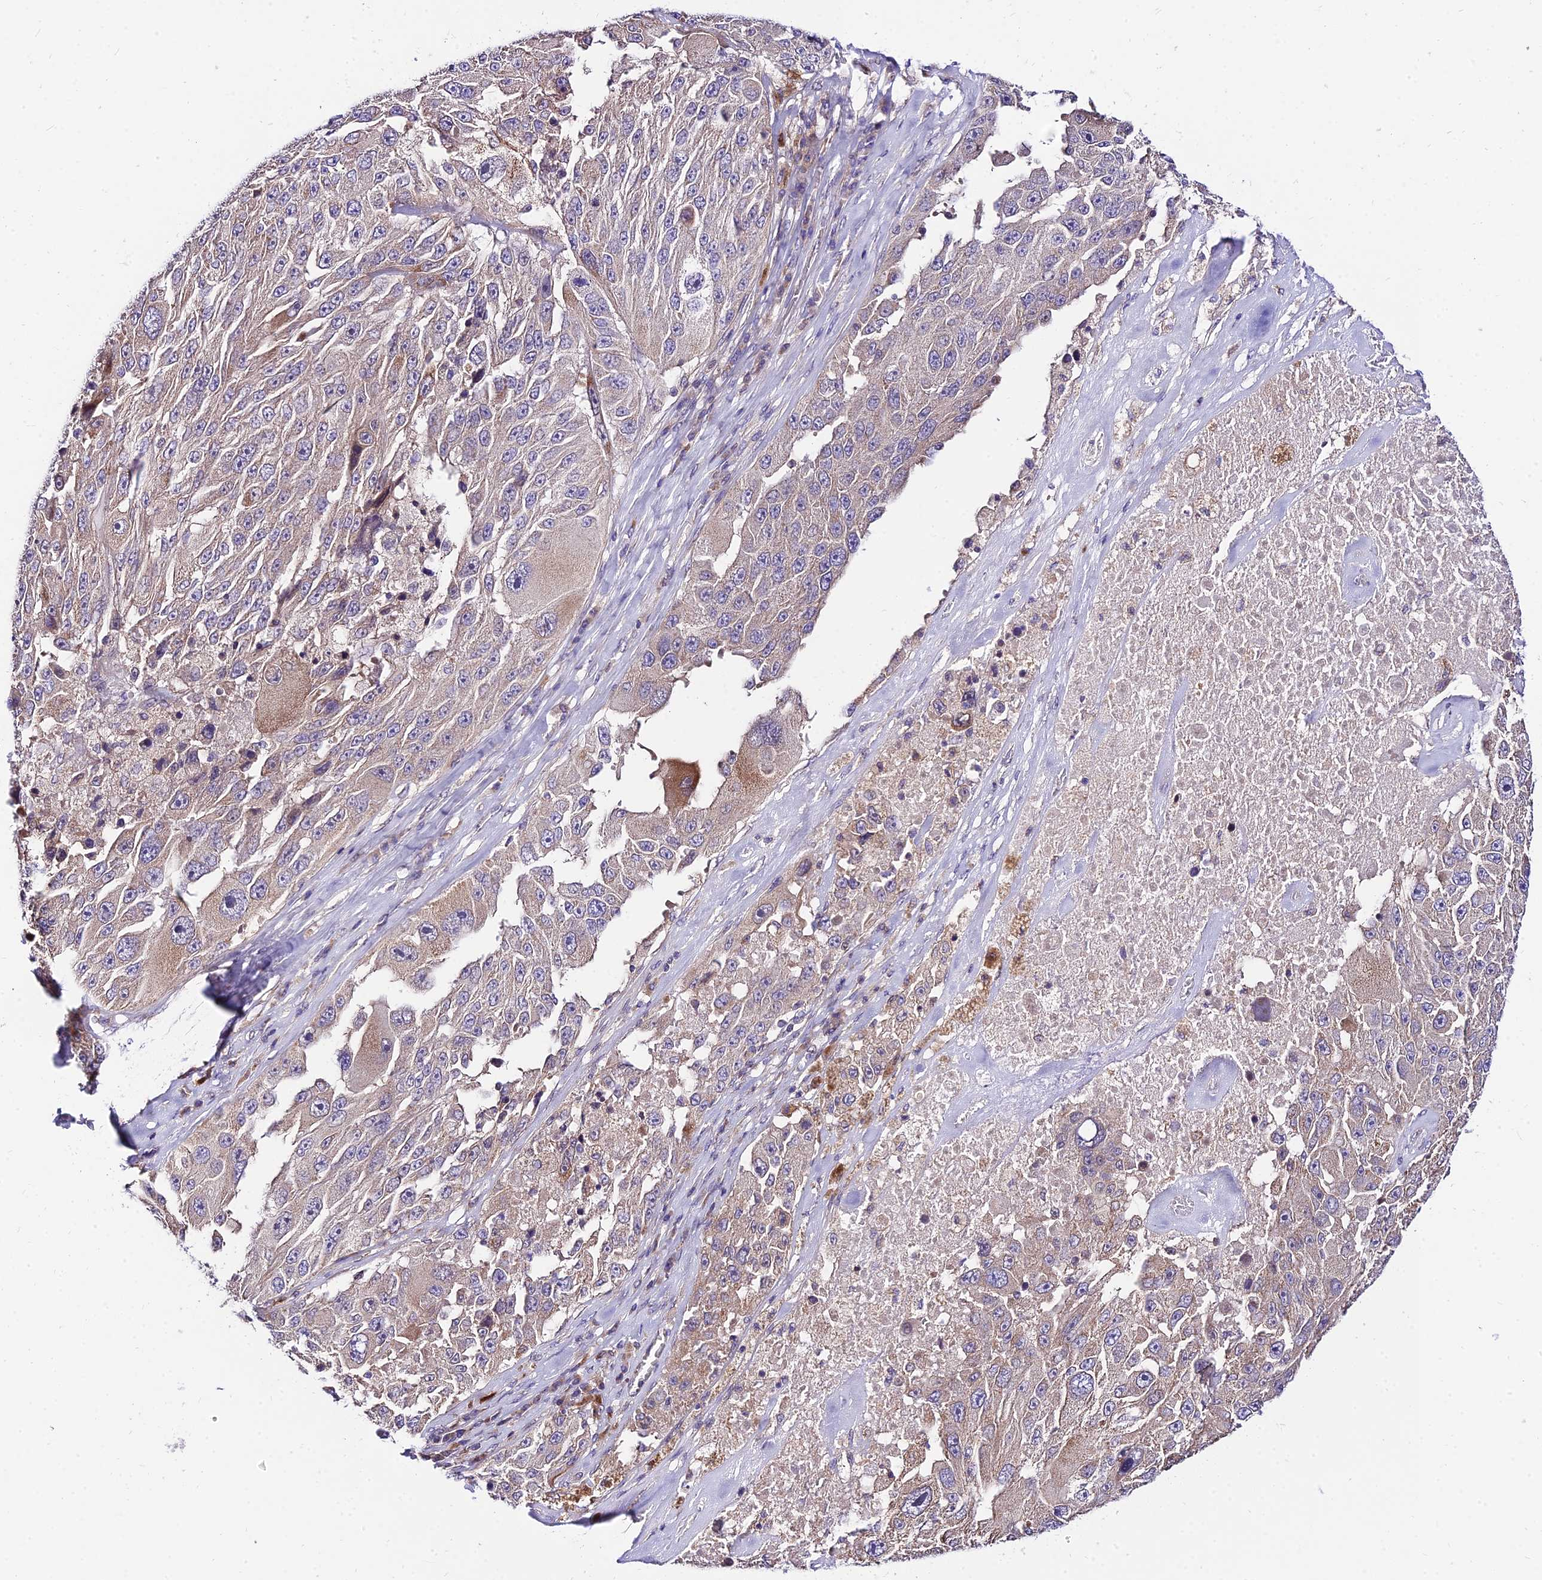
{"staining": {"intensity": "weak", "quantity": "<25%", "location": "cytoplasmic/membranous"}, "tissue": "melanoma", "cell_type": "Tumor cells", "image_type": "cancer", "snomed": [{"axis": "morphology", "description": "Malignant melanoma, Metastatic site"}, {"axis": "topography", "description": "Lymph node"}], "caption": "An image of human melanoma is negative for staining in tumor cells. (DAB immunohistochemistry with hematoxylin counter stain).", "gene": "C6orf132", "patient": {"sex": "male", "age": 62}}